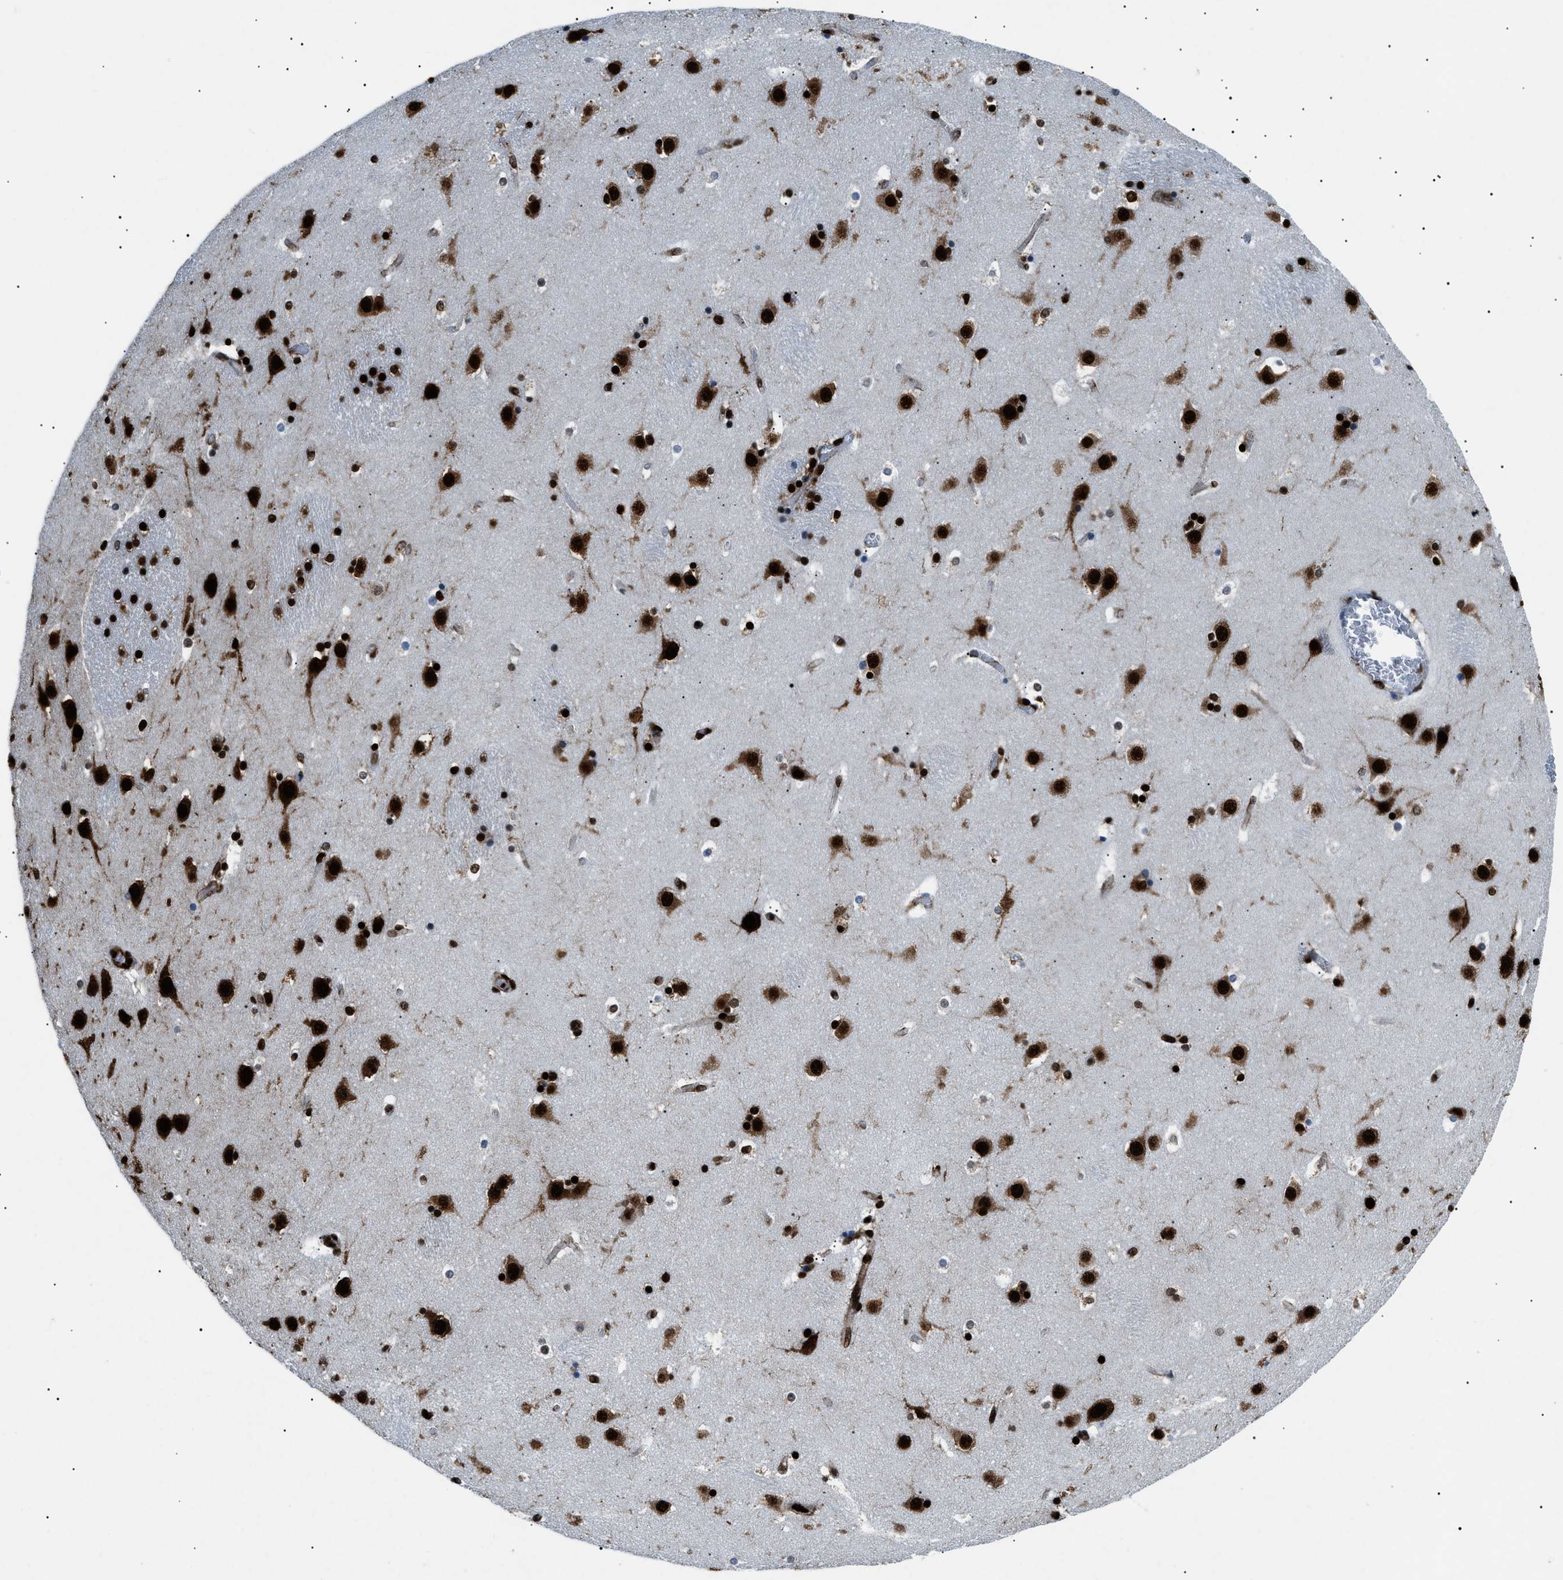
{"staining": {"intensity": "strong", "quantity": ">75%", "location": "nuclear"}, "tissue": "caudate", "cell_type": "Glial cells", "image_type": "normal", "snomed": [{"axis": "morphology", "description": "Normal tissue, NOS"}, {"axis": "topography", "description": "Lateral ventricle wall"}], "caption": "The histopathology image displays immunohistochemical staining of normal caudate. There is strong nuclear expression is appreciated in about >75% of glial cells.", "gene": "HNRNPK", "patient": {"sex": "male", "age": 45}}